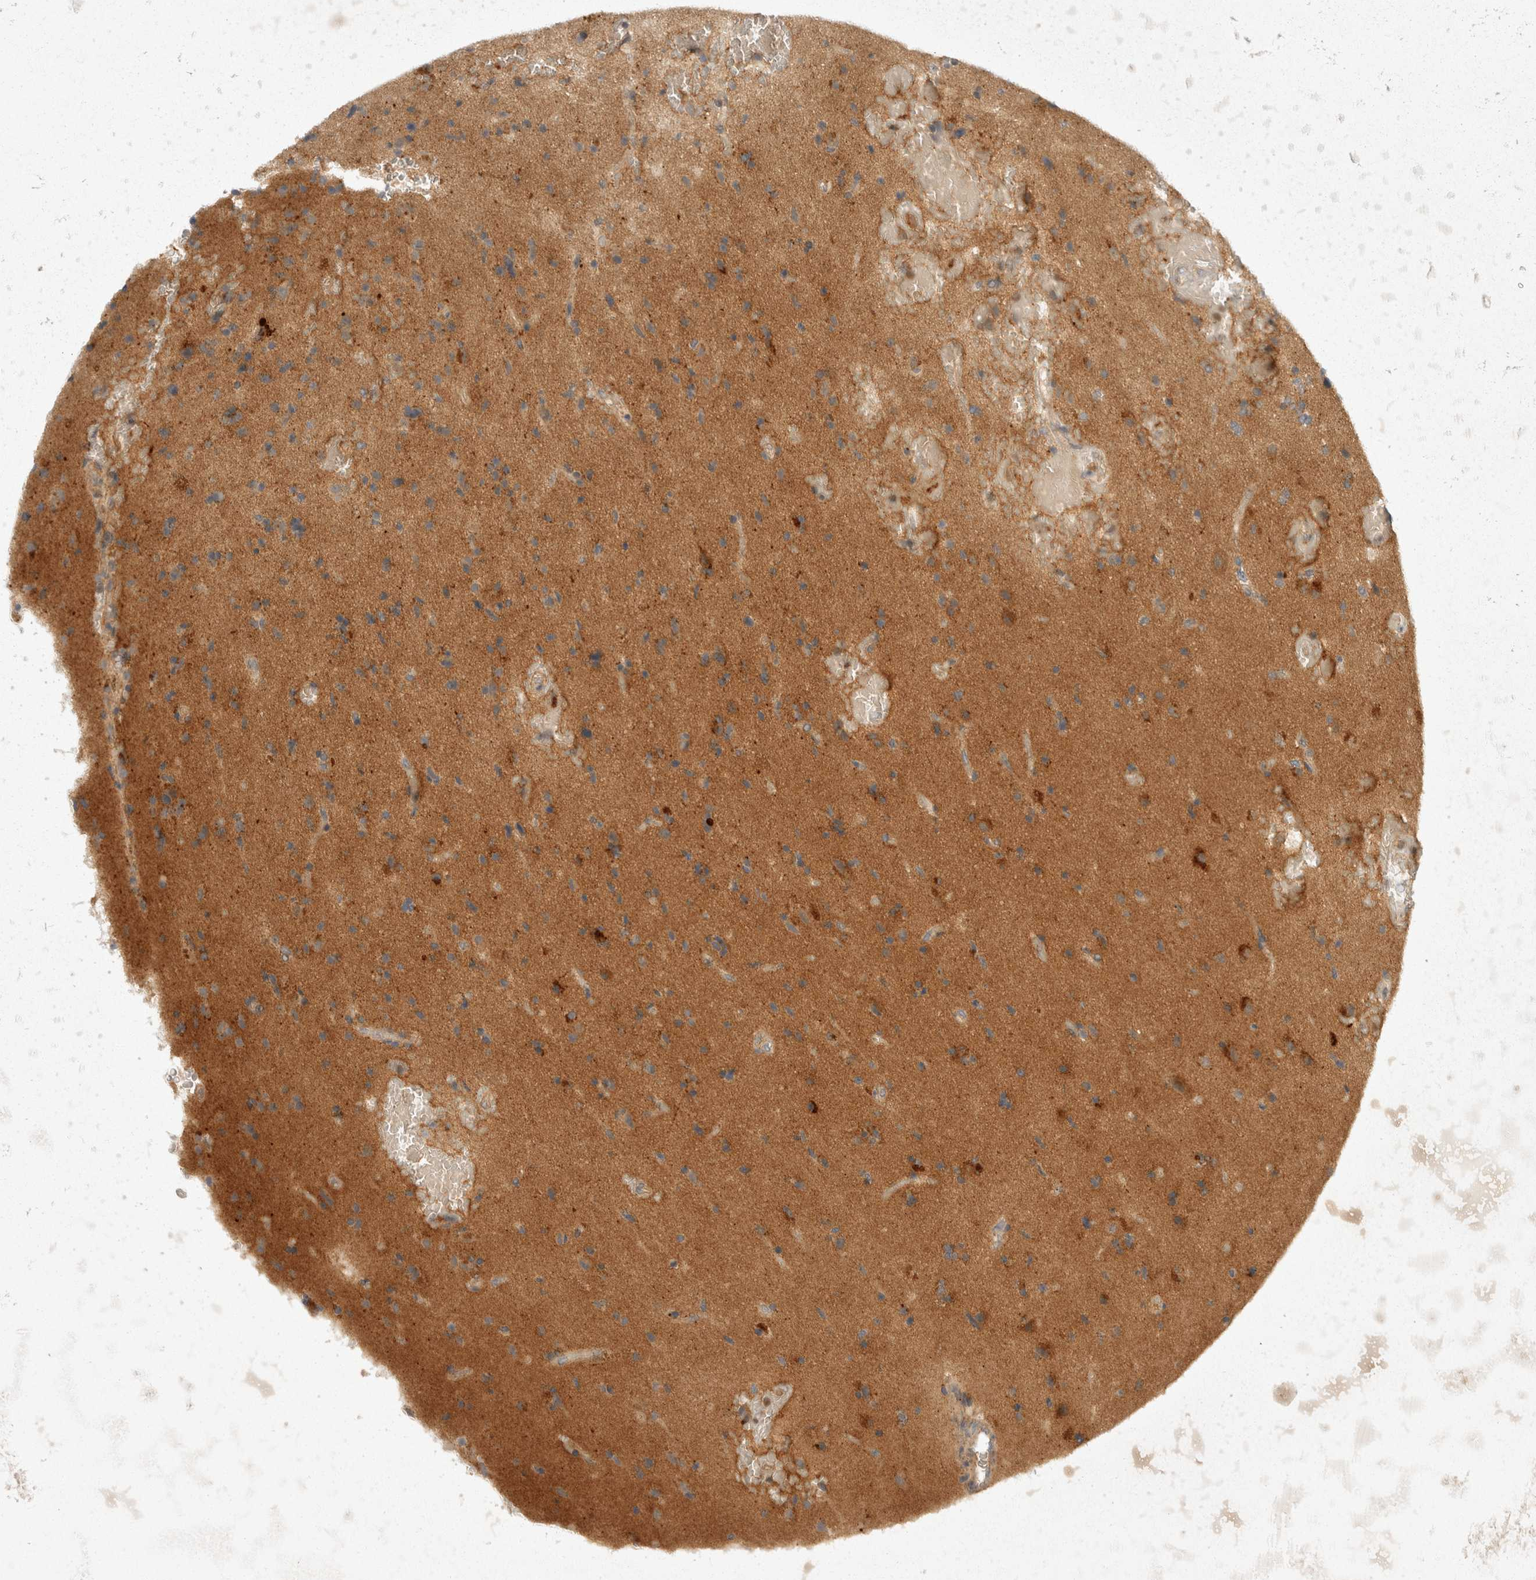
{"staining": {"intensity": "moderate", "quantity": "<25%", "location": "cytoplasmic/membranous"}, "tissue": "glioma", "cell_type": "Tumor cells", "image_type": "cancer", "snomed": [{"axis": "morphology", "description": "Glioma, malignant, High grade"}, {"axis": "topography", "description": "Brain"}], "caption": "Glioma stained for a protein (brown) reveals moderate cytoplasmic/membranous positive positivity in approximately <25% of tumor cells.", "gene": "TOM1L2", "patient": {"sex": "male", "age": 72}}